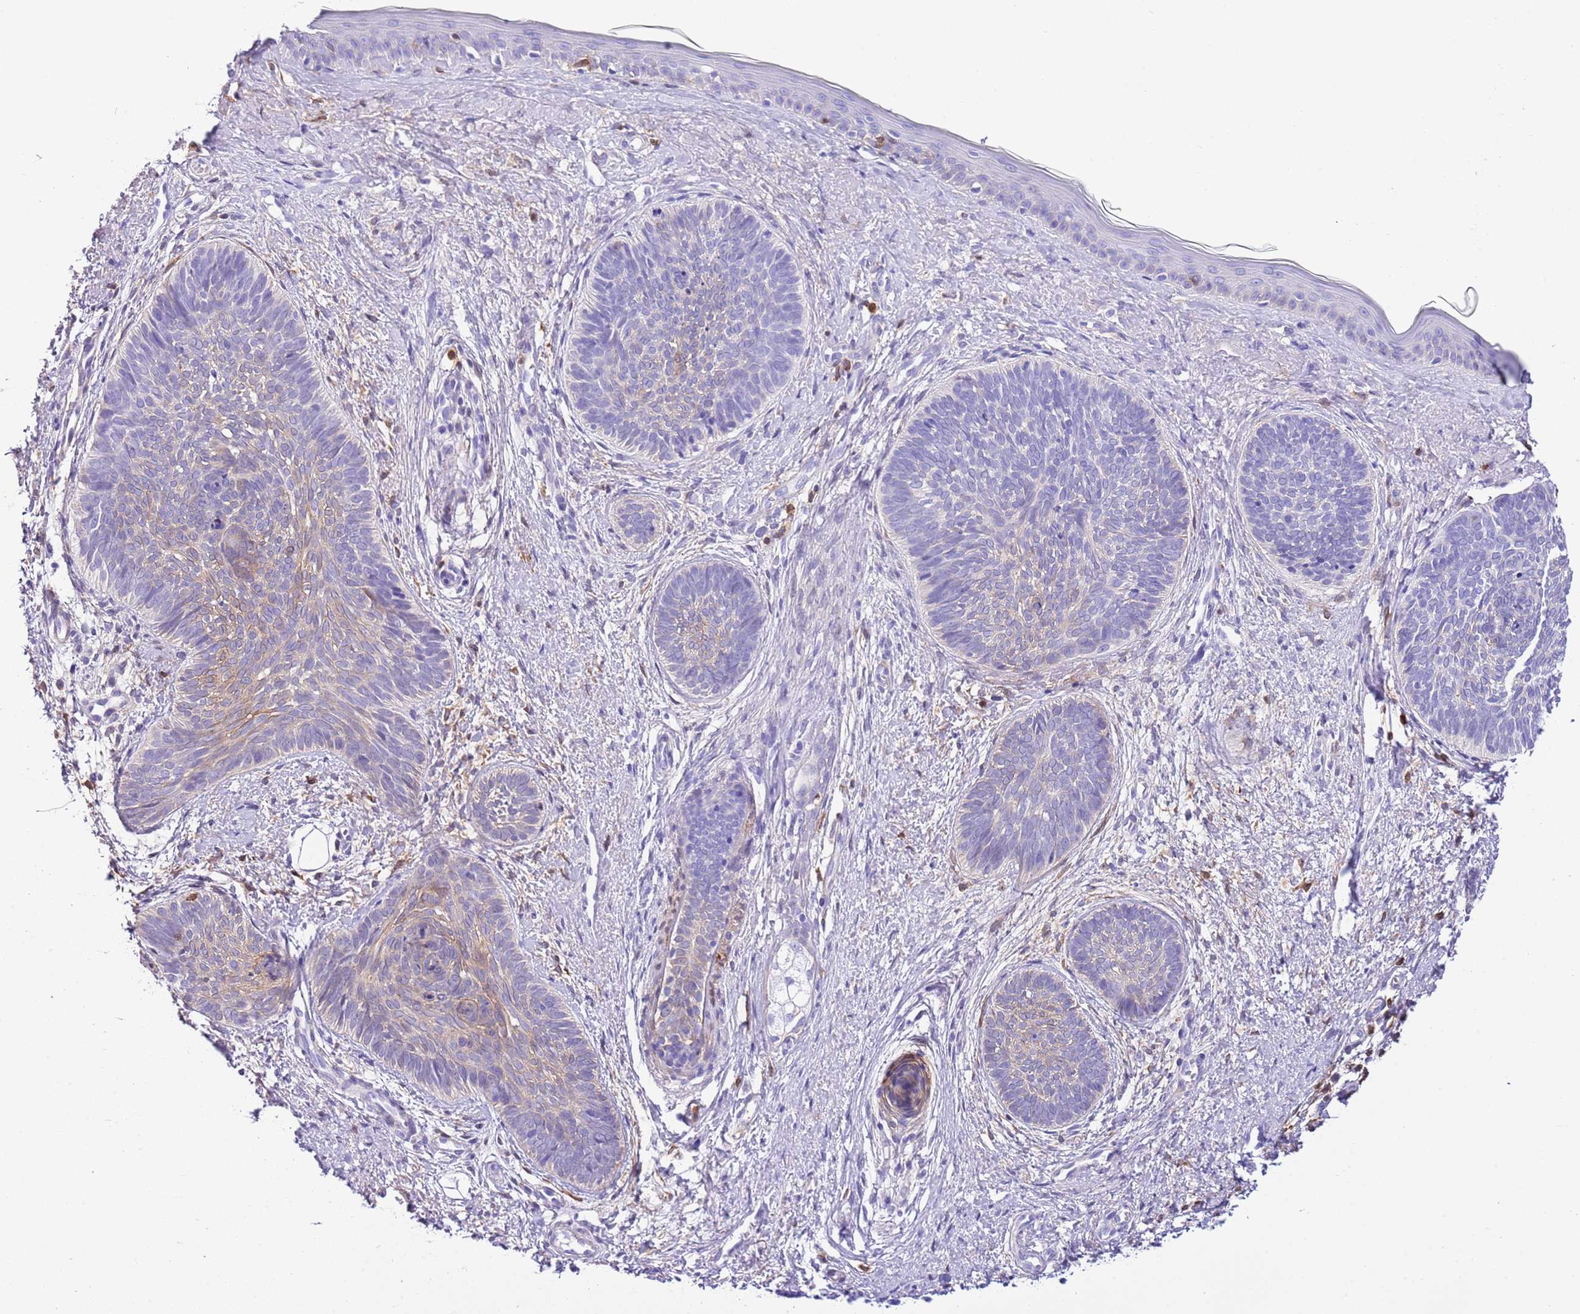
{"staining": {"intensity": "weak", "quantity": "<25%", "location": "cytoplasmic/membranous"}, "tissue": "skin cancer", "cell_type": "Tumor cells", "image_type": "cancer", "snomed": [{"axis": "morphology", "description": "Basal cell carcinoma"}, {"axis": "topography", "description": "Skin"}], "caption": "An immunohistochemistry (IHC) photomicrograph of skin cancer (basal cell carcinoma) is shown. There is no staining in tumor cells of skin cancer (basal cell carcinoma).", "gene": "CNN2", "patient": {"sex": "female", "age": 81}}